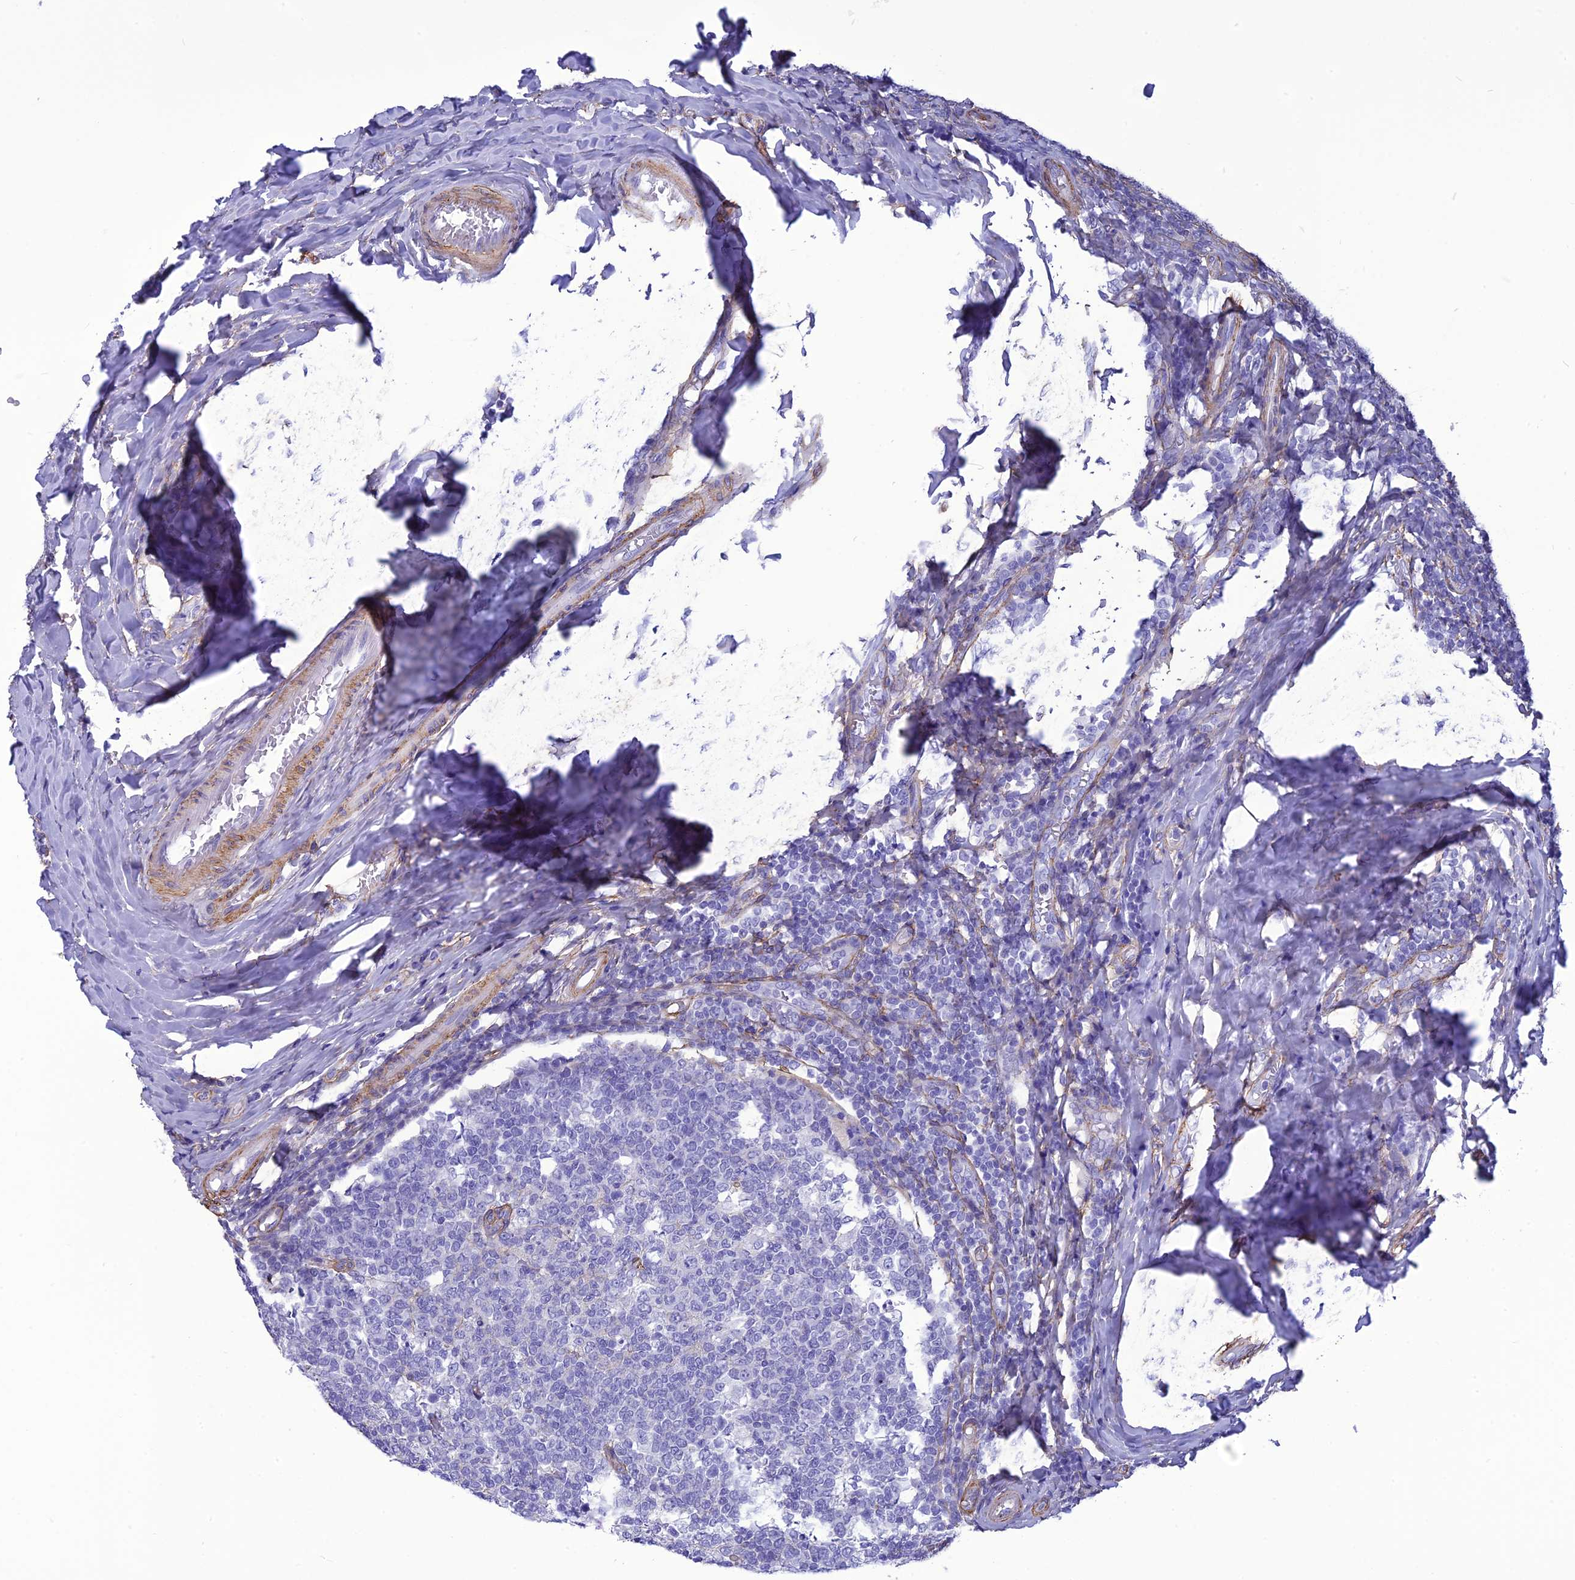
{"staining": {"intensity": "negative", "quantity": "none", "location": "none"}, "tissue": "tonsil", "cell_type": "Germinal center cells", "image_type": "normal", "snomed": [{"axis": "morphology", "description": "Normal tissue, NOS"}, {"axis": "topography", "description": "Tonsil"}], "caption": "A high-resolution micrograph shows immunohistochemistry staining of normal tonsil, which exhibits no significant positivity in germinal center cells.", "gene": "NKD1", "patient": {"sex": "female", "age": 19}}